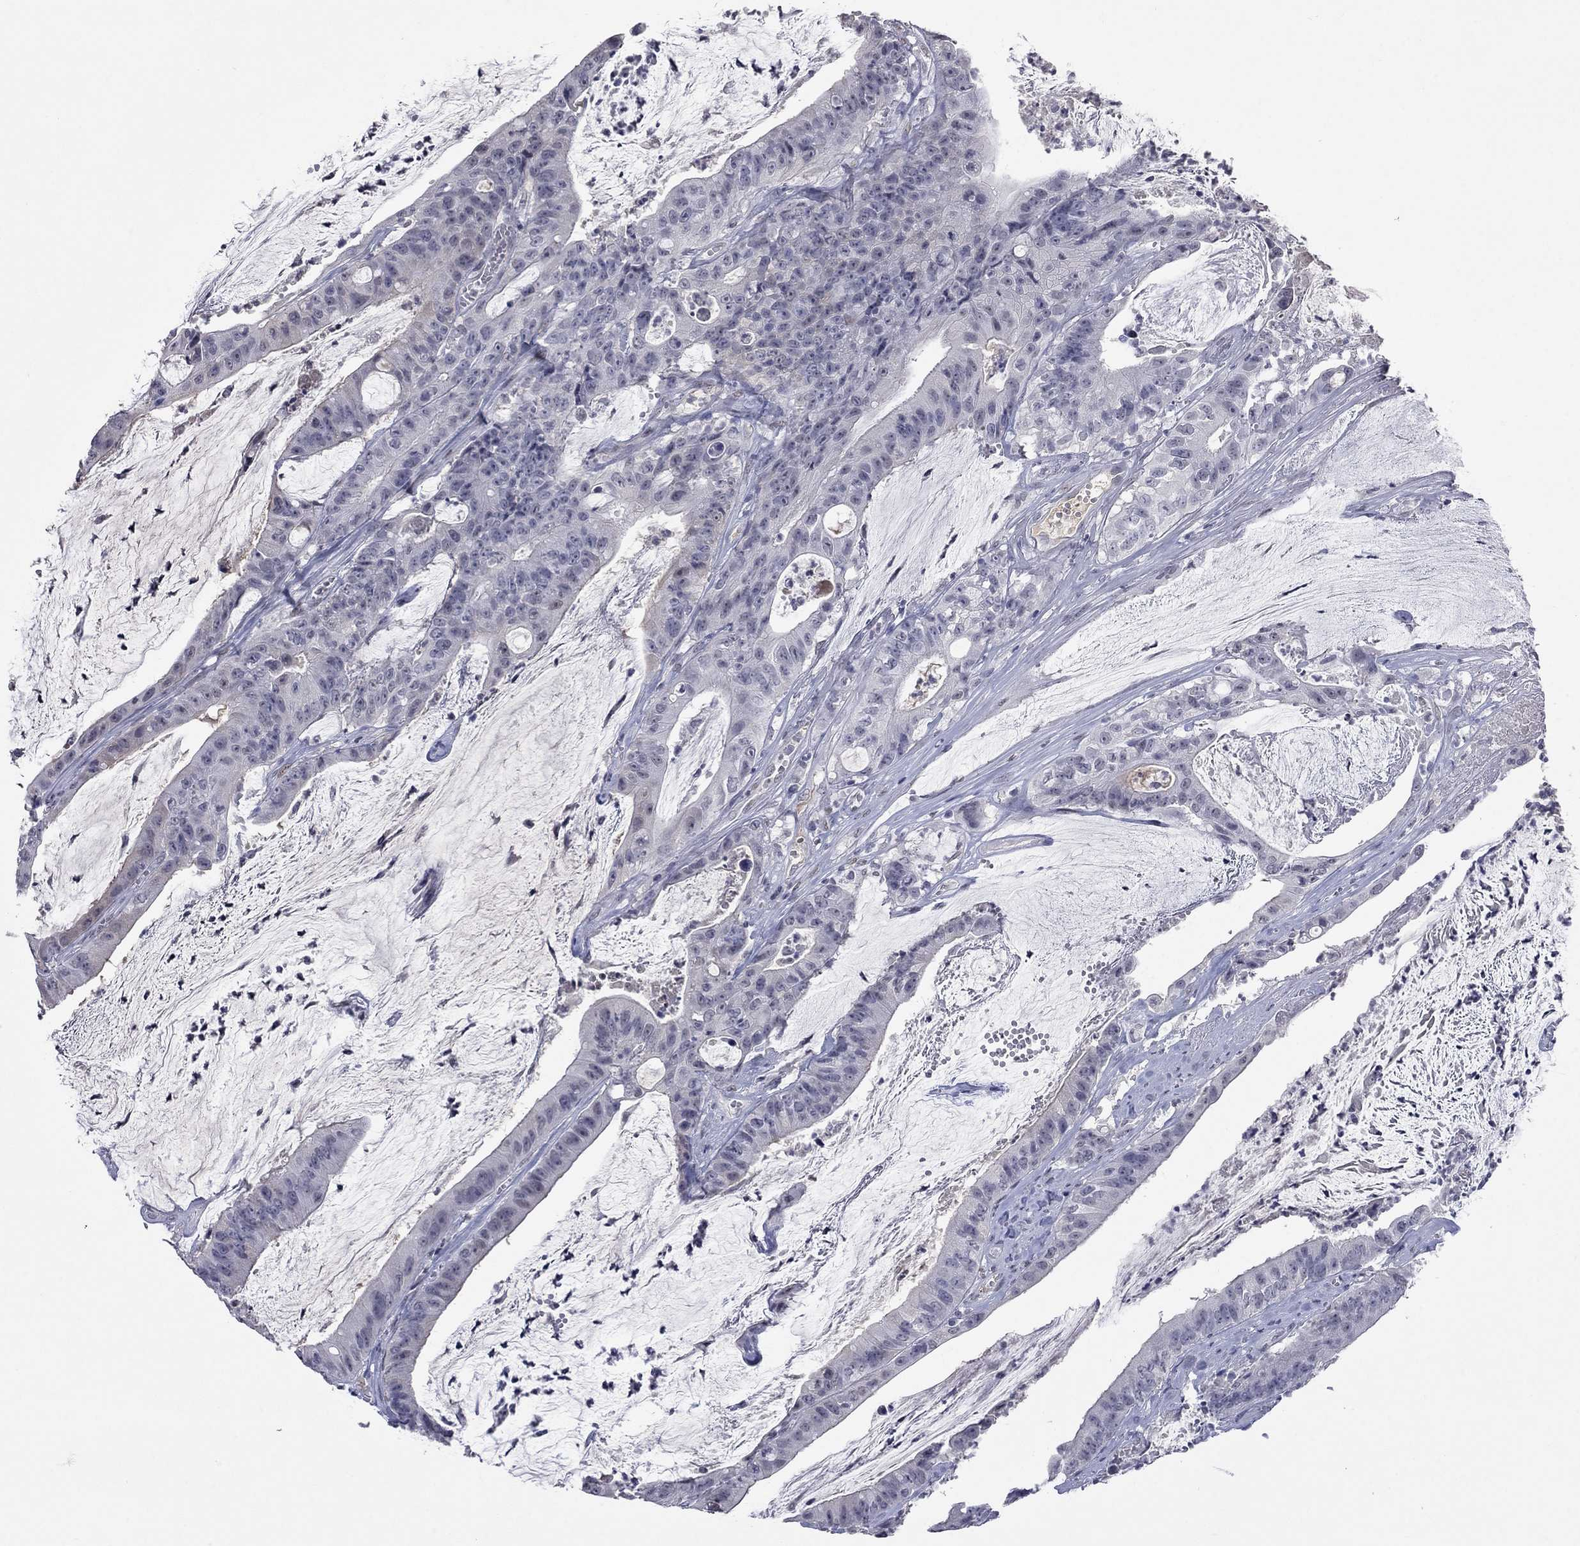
{"staining": {"intensity": "negative", "quantity": "none", "location": "none"}, "tissue": "colorectal cancer", "cell_type": "Tumor cells", "image_type": "cancer", "snomed": [{"axis": "morphology", "description": "Adenocarcinoma, NOS"}, {"axis": "topography", "description": "Colon"}], "caption": "There is no significant positivity in tumor cells of colorectal adenocarcinoma. Nuclei are stained in blue.", "gene": "SLC51A", "patient": {"sex": "female", "age": 69}}